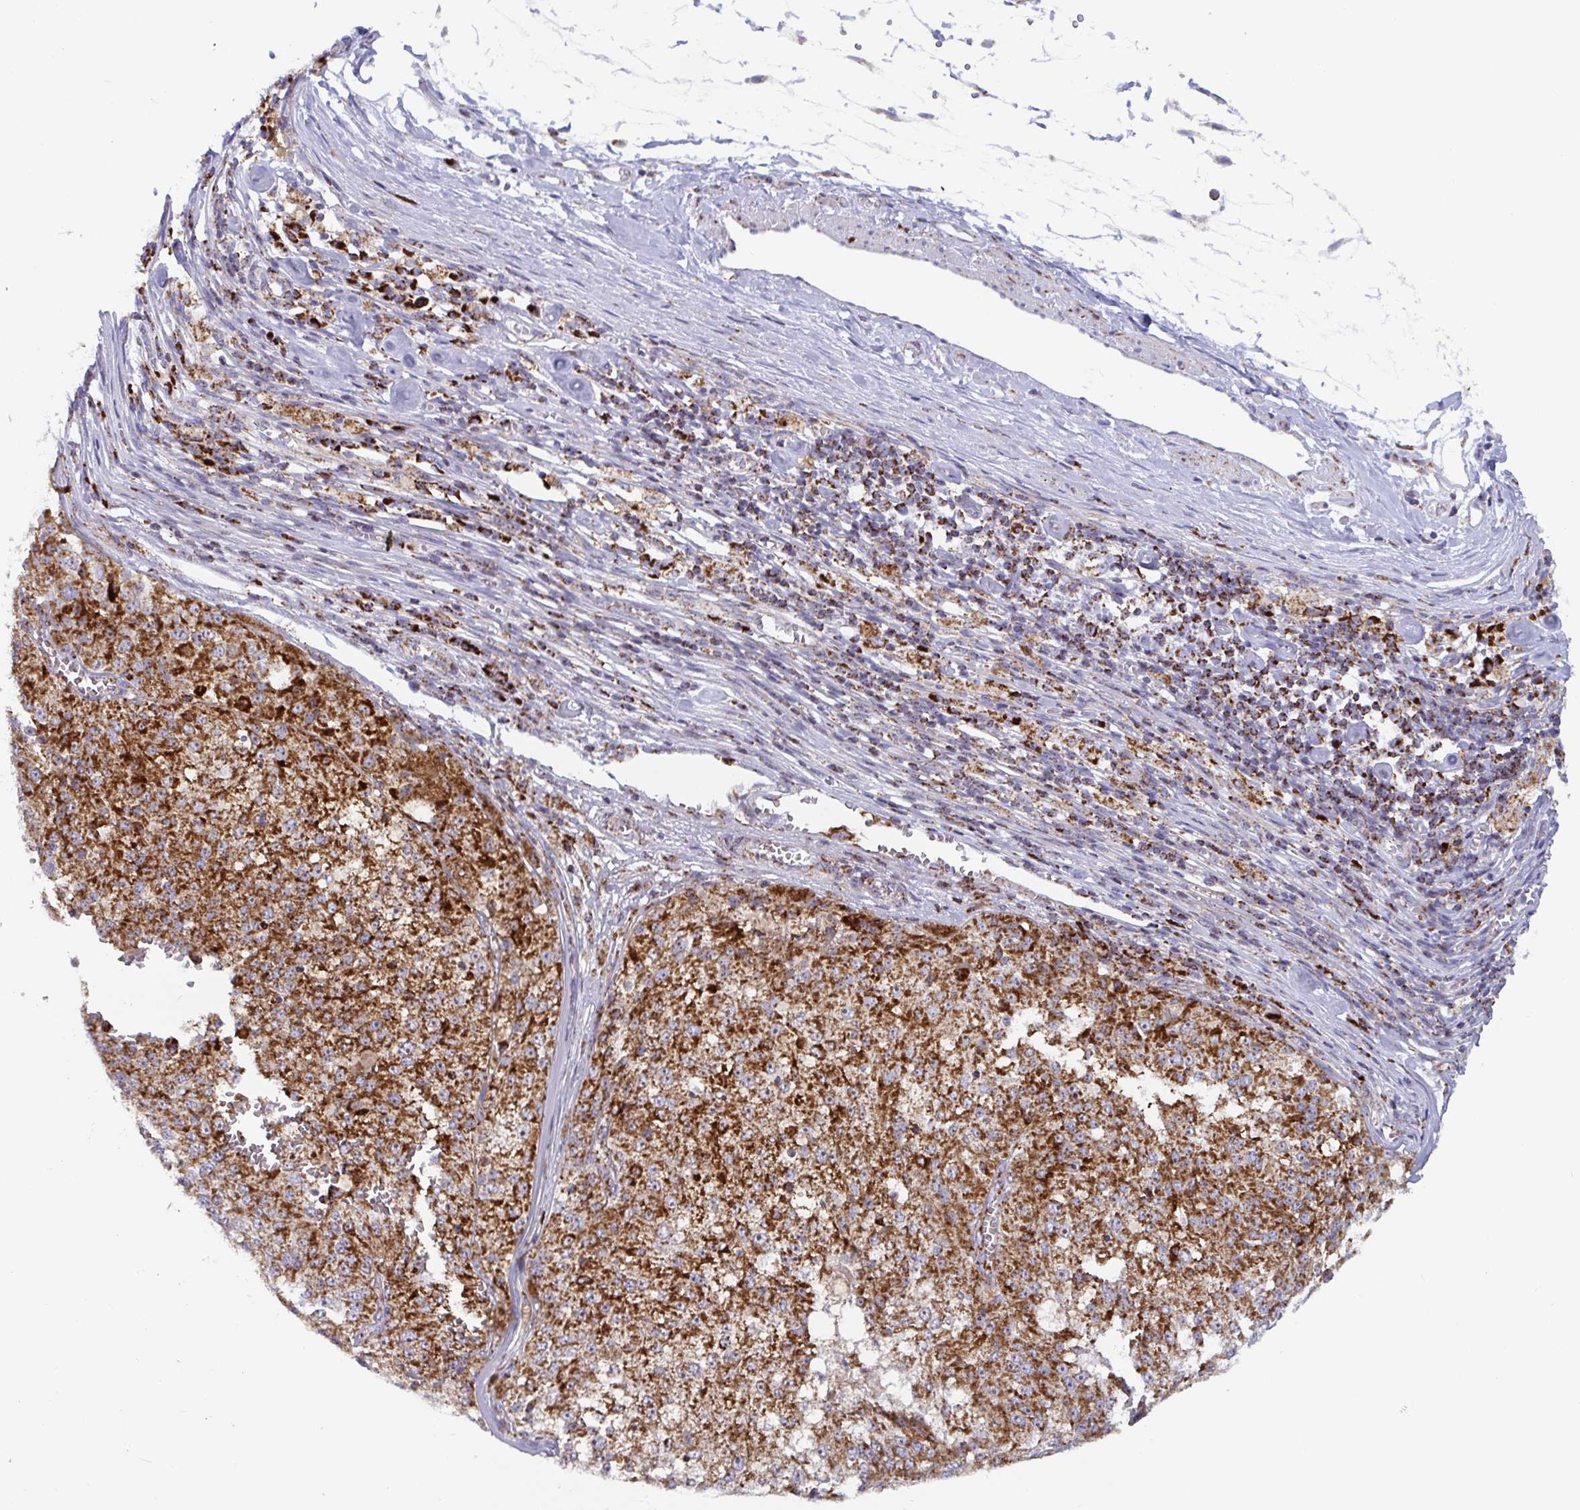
{"staining": {"intensity": "strong", "quantity": ">75%", "location": "cytoplasmic/membranous"}, "tissue": "melanoma", "cell_type": "Tumor cells", "image_type": "cancer", "snomed": [{"axis": "morphology", "description": "Malignant melanoma, Metastatic site"}, {"axis": "topography", "description": "Lymph node"}], "caption": "A high amount of strong cytoplasmic/membranous expression is present in approximately >75% of tumor cells in melanoma tissue. Using DAB (3,3'-diaminobenzidine) (brown) and hematoxylin (blue) stains, captured at high magnification using brightfield microscopy.", "gene": "ATP5MJ", "patient": {"sex": "female", "age": 64}}